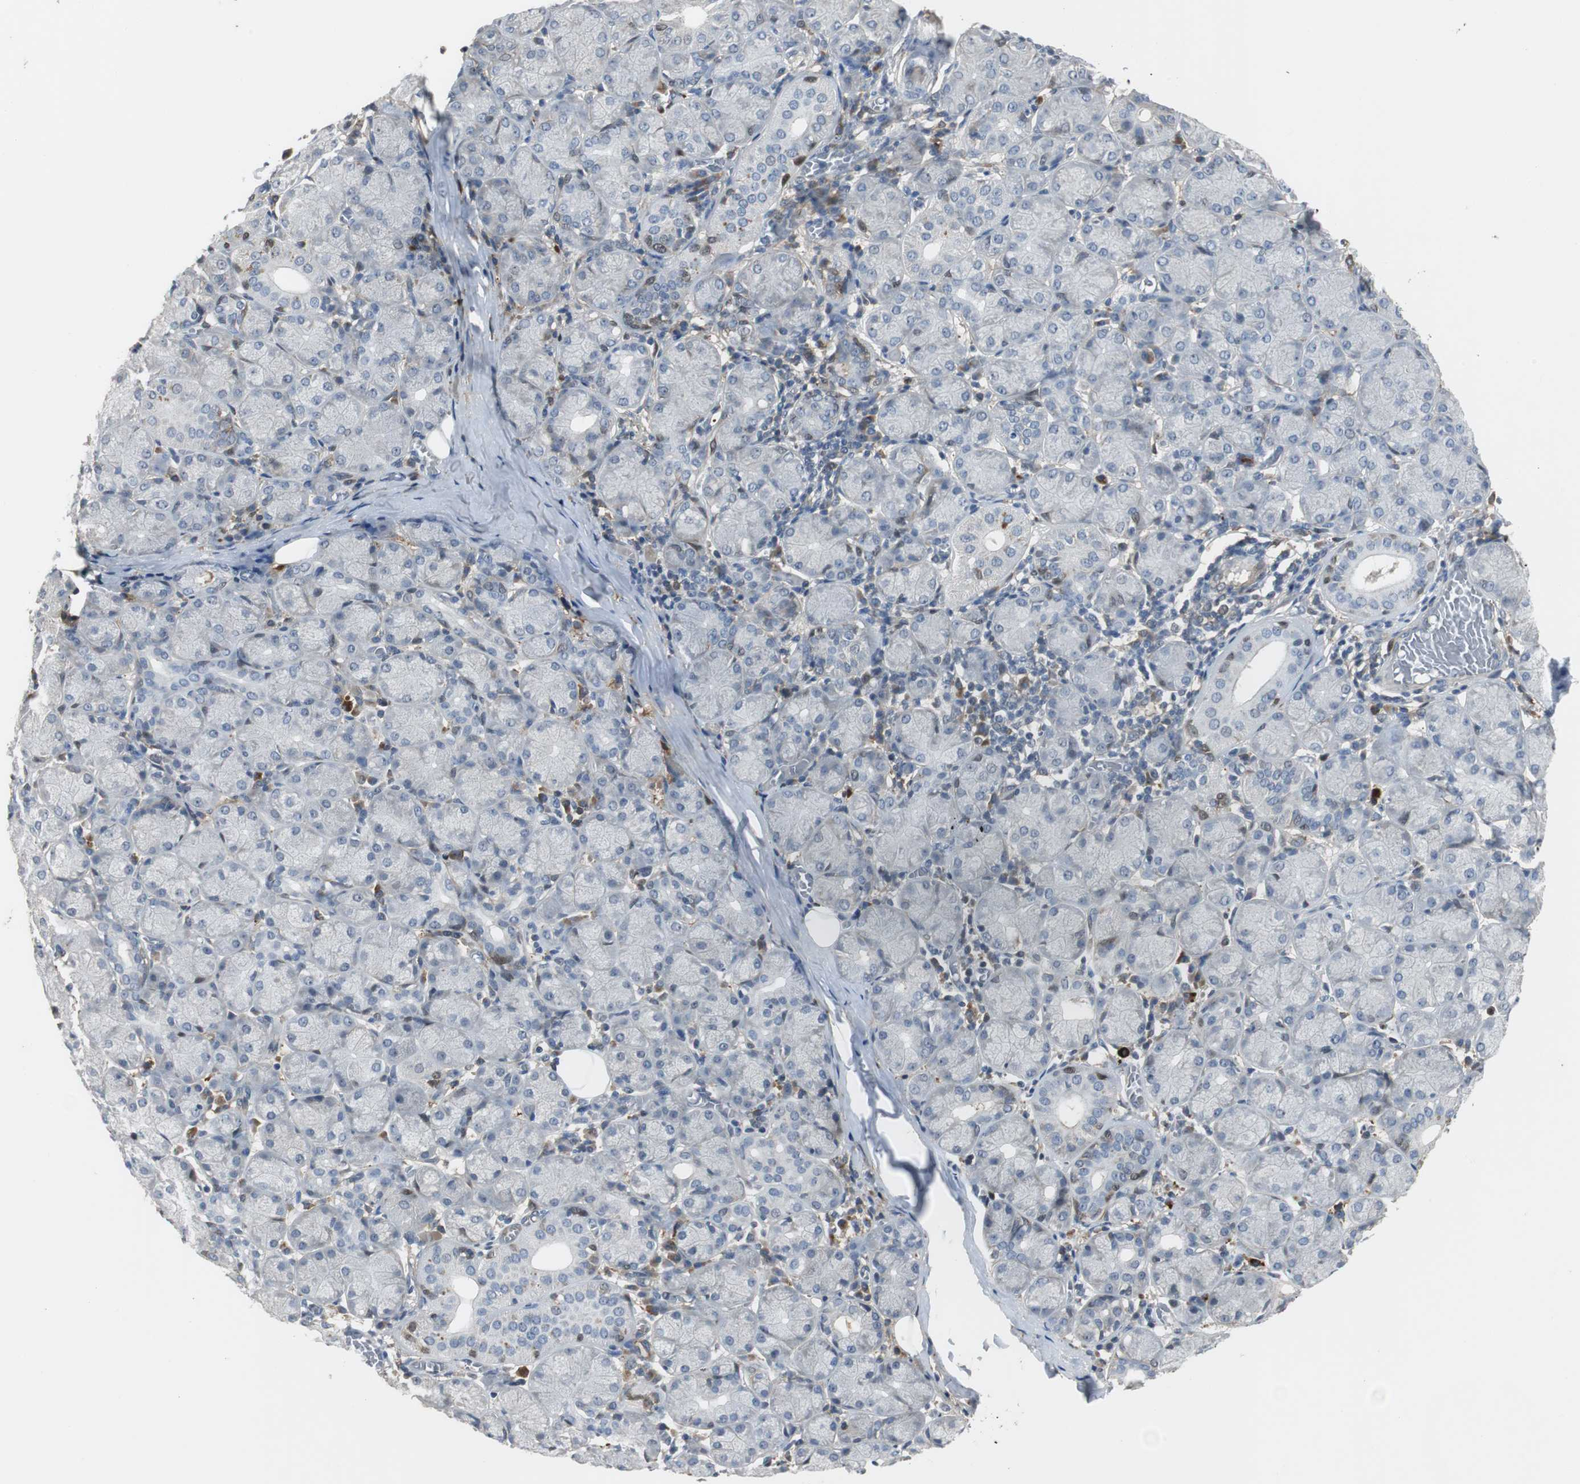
{"staining": {"intensity": "negative", "quantity": "none", "location": "none"}, "tissue": "salivary gland", "cell_type": "Glandular cells", "image_type": "normal", "snomed": [{"axis": "morphology", "description": "Normal tissue, NOS"}, {"axis": "topography", "description": "Salivary gland"}], "caption": "IHC of unremarkable salivary gland shows no staining in glandular cells. (DAB immunohistochemistry with hematoxylin counter stain).", "gene": "FHL2", "patient": {"sex": "female", "age": 24}}